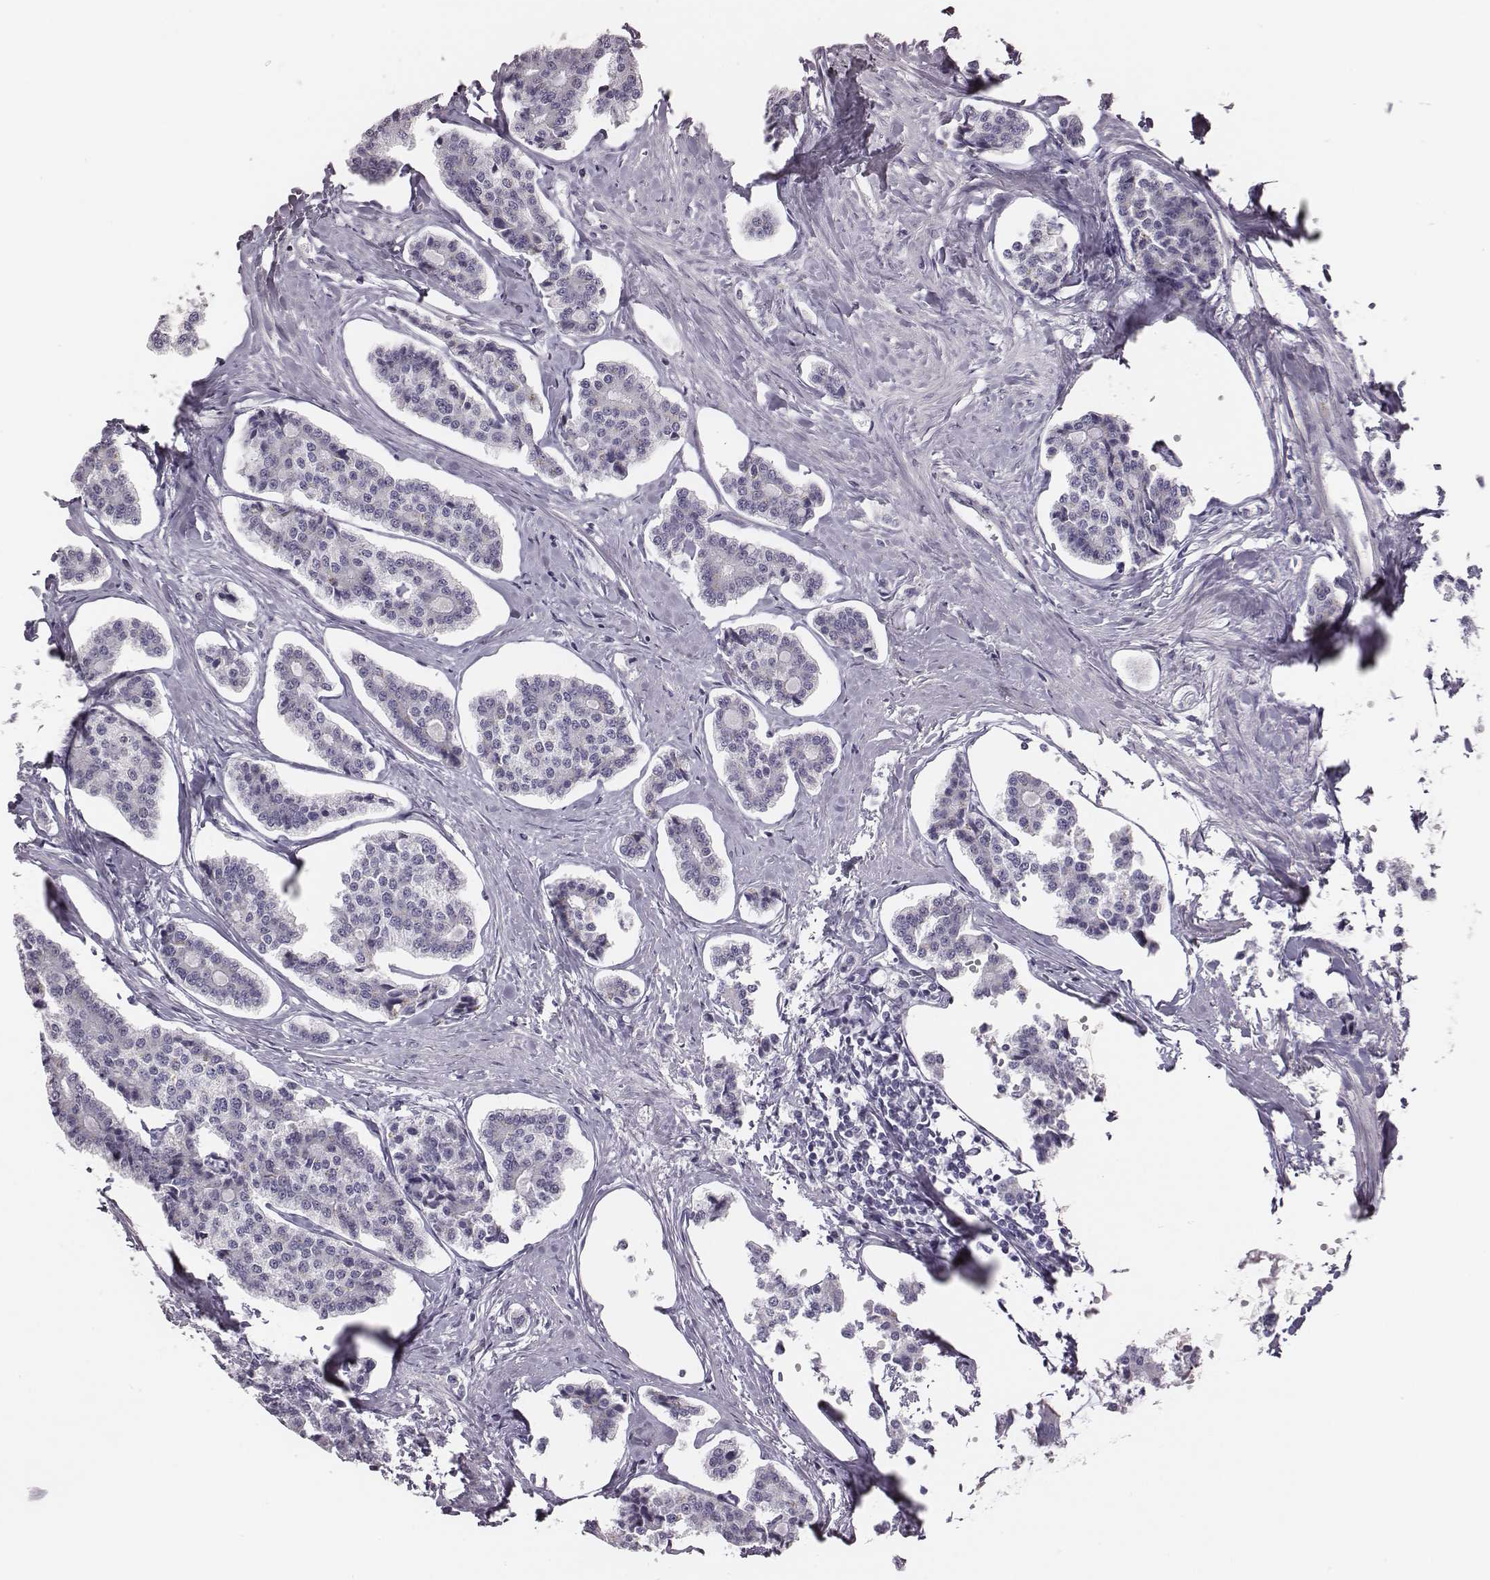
{"staining": {"intensity": "negative", "quantity": "none", "location": "none"}, "tissue": "carcinoid", "cell_type": "Tumor cells", "image_type": "cancer", "snomed": [{"axis": "morphology", "description": "Carcinoid, malignant, NOS"}, {"axis": "topography", "description": "Small intestine"}], "caption": "Tumor cells are negative for brown protein staining in malignant carcinoid.", "gene": "GUCA1A", "patient": {"sex": "female", "age": 65}}